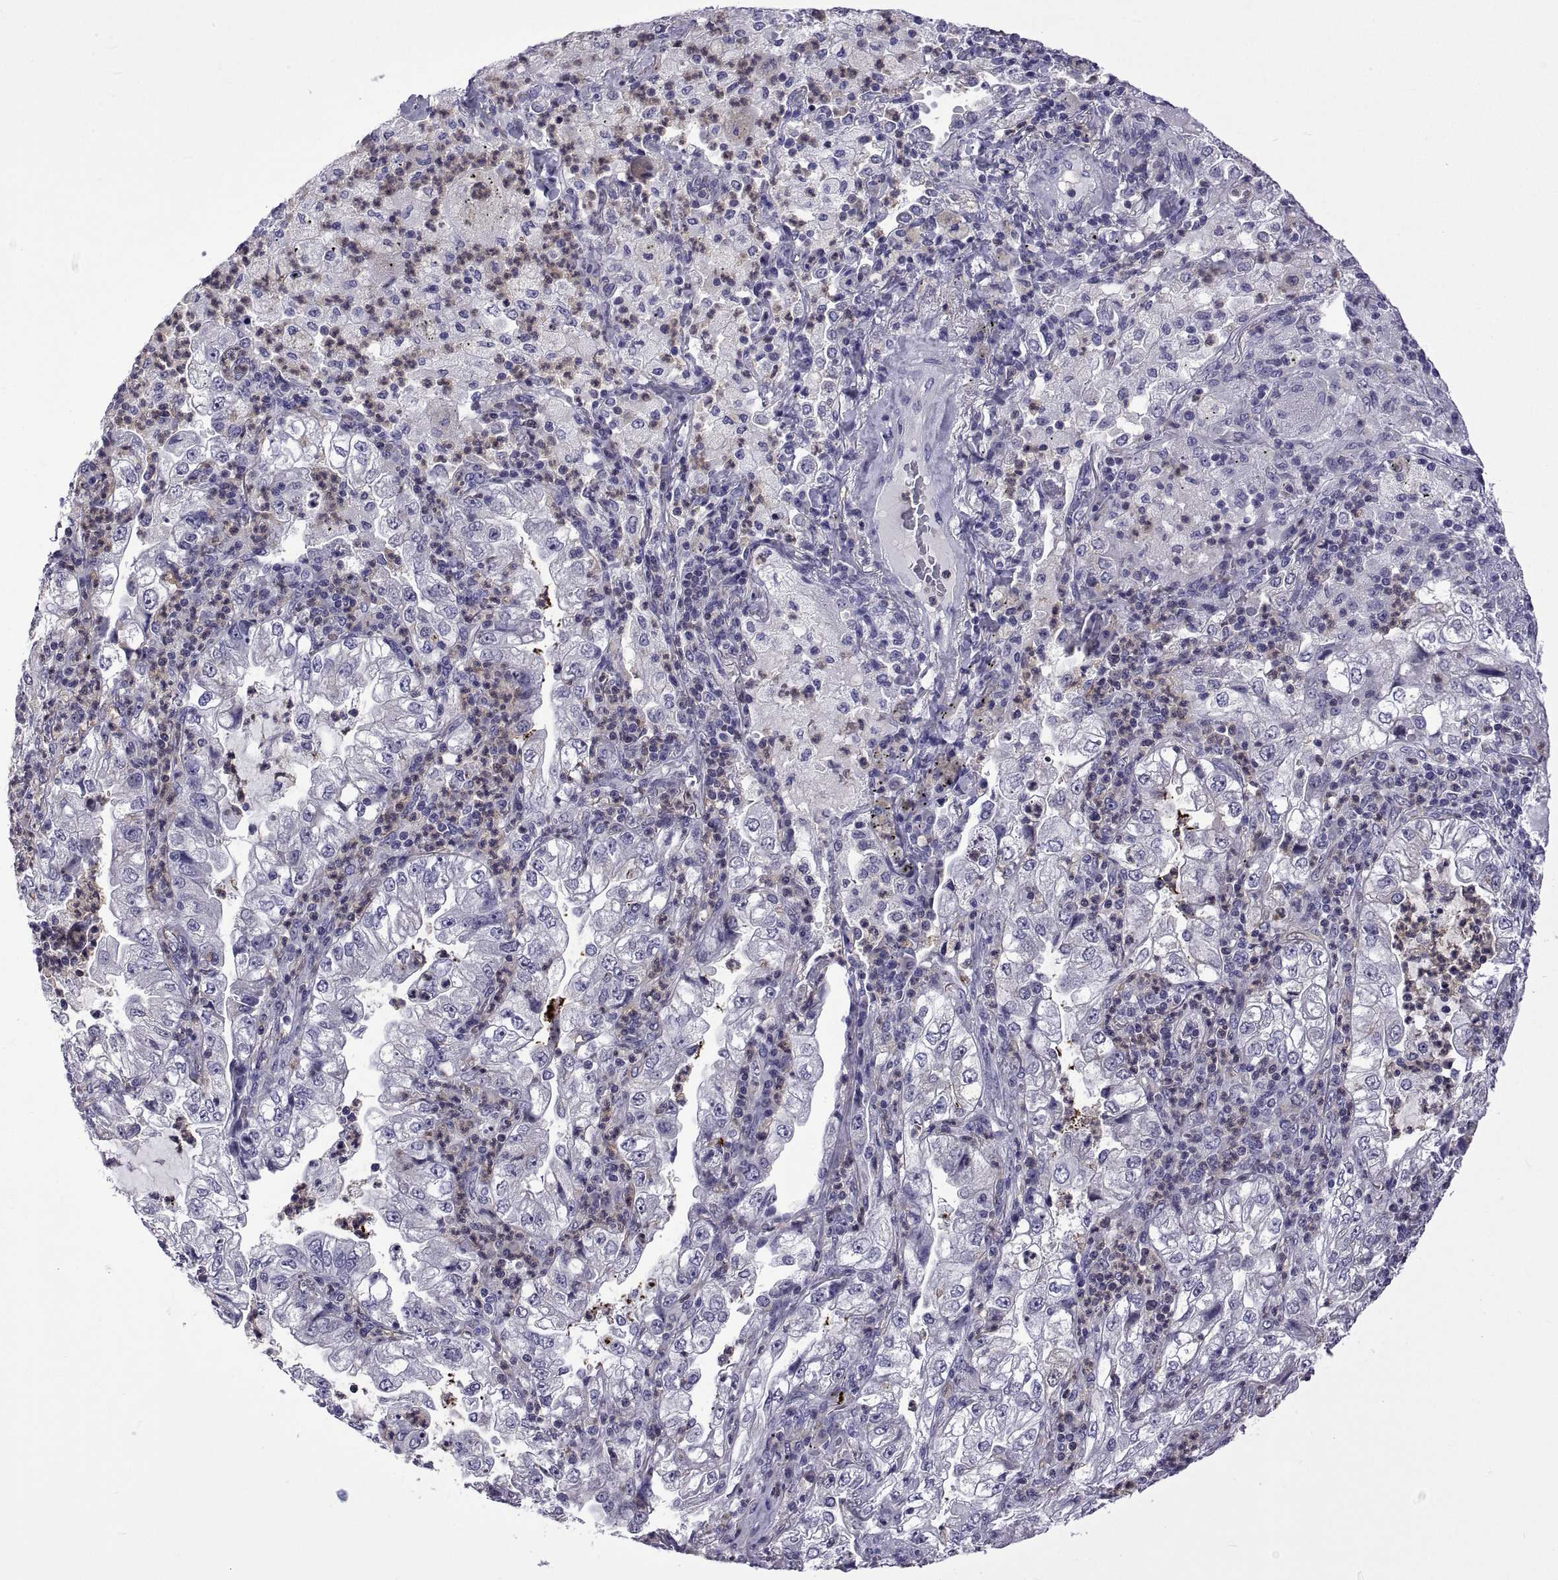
{"staining": {"intensity": "negative", "quantity": "none", "location": "none"}, "tissue": "lung cancer", "cell_type": "Tumor cells", "image_type": "cancer", "snomed": [{"axis": "morphology", "description": "Adenocarcinoma, NOS"}, {"axis": "topography", "description": "Lung"}], "caption": "Immunohistochemistry (IHC) histopathology image of human lung cancer stained for a protein (brown), which displays no positivity in tumor cells. (Stains: DAB (3,3'-diaminobenzidine) immunohistochemistry with hematoxylin counter stain, Microscopy: brightfield microscopy at high magnification).", "gene": "LCN9", "patient": {"sex": "female", "age": 73}}